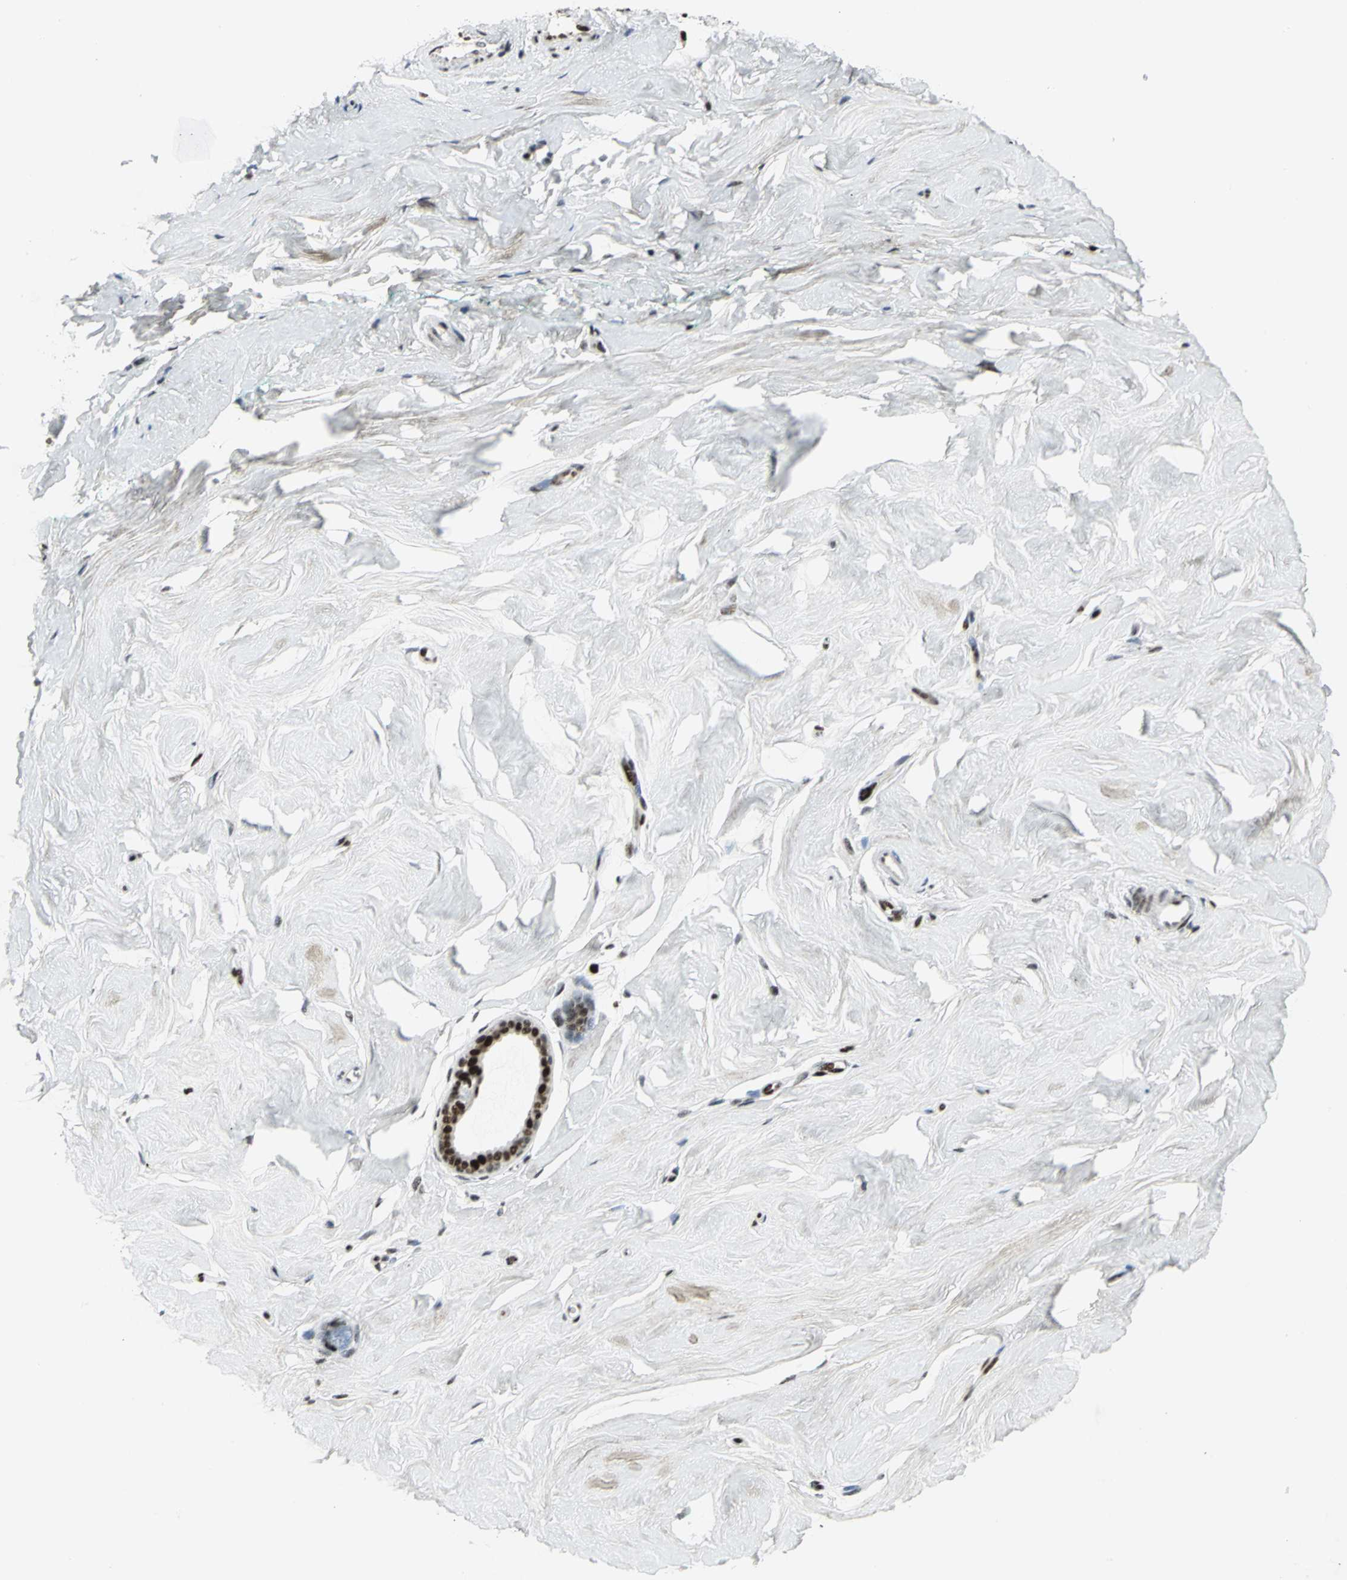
{"staining": {"intensity": "strong", "quantity": ">75%", "location": "nuclear"}, "tissue": "breast", "cell_type": "Adipocytes", "image_type": "normal", "snomed": [{"axis": "morphology", "description": "Normal tissue, NOS"}, {"axis": "topography", "description": "Breast"}], "caption": "Protein expression by IHC demonstrates strong nuclear positivity in about >75% of adipocytes in unremarkable breast. (brown staining indicates protein expression, while blue staining denotes nuclei).", "gene": "SMARCA4", "patient": {"sex": "female", "age": 52}}